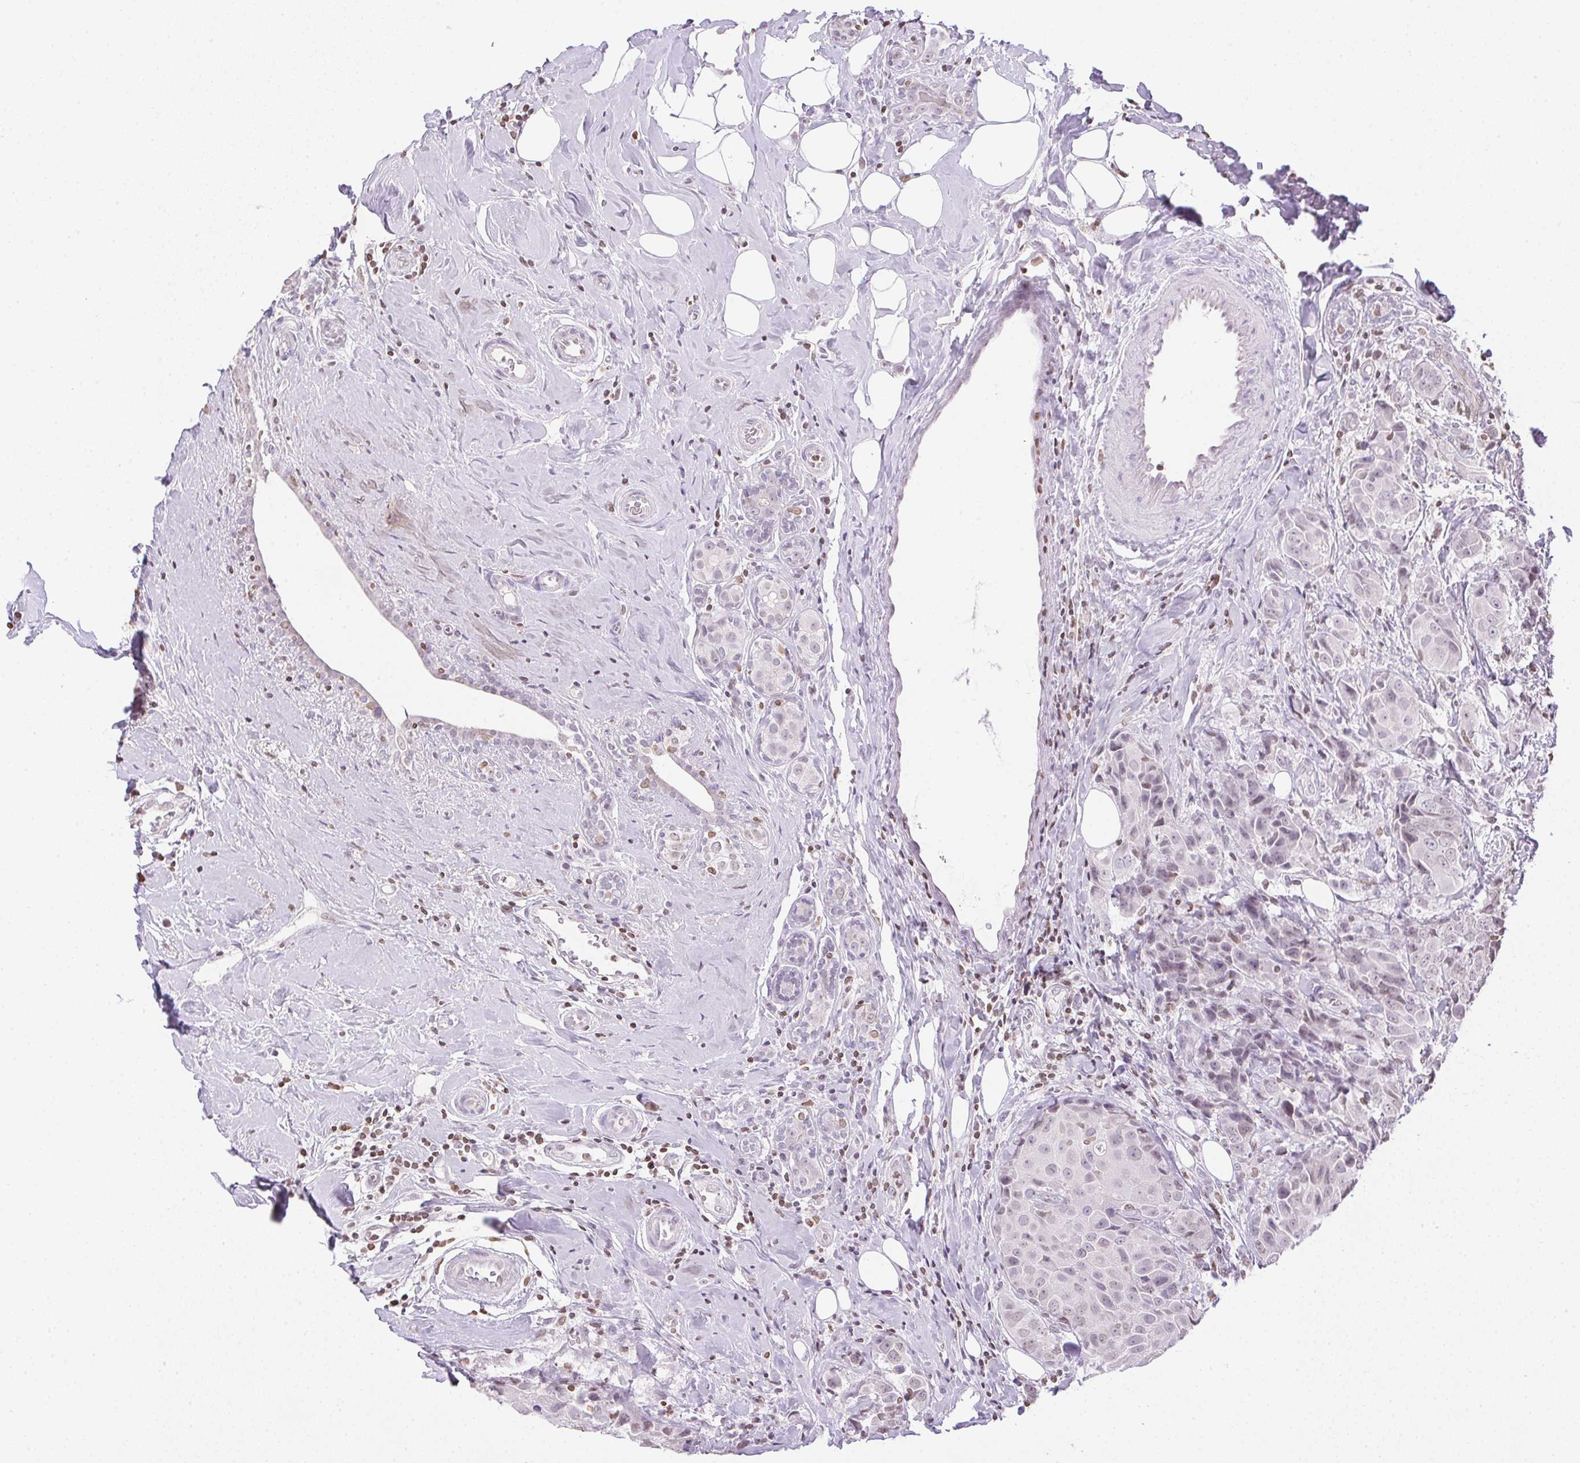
{"staining": {"intensity": "negative", "quantity": "none", "location": "none"}, "tissue": "breast cancer", "cell_type": "Tumor cells", "image_type": "cancer", "snomed": [{"axis": "morphology", "description": "Normal tissue, NOS"}, {"axis": "morphology", "description": "Duct carcinoma"}, {"axis": "topography", "description": "Breast"}], "caption": "Immunohistochemistry (IHC) of intraductal carcinoma (breast) displays no positivity in tumor cells.", "gene": "PRL", "patient": {"sex": "female", "age": 43}}